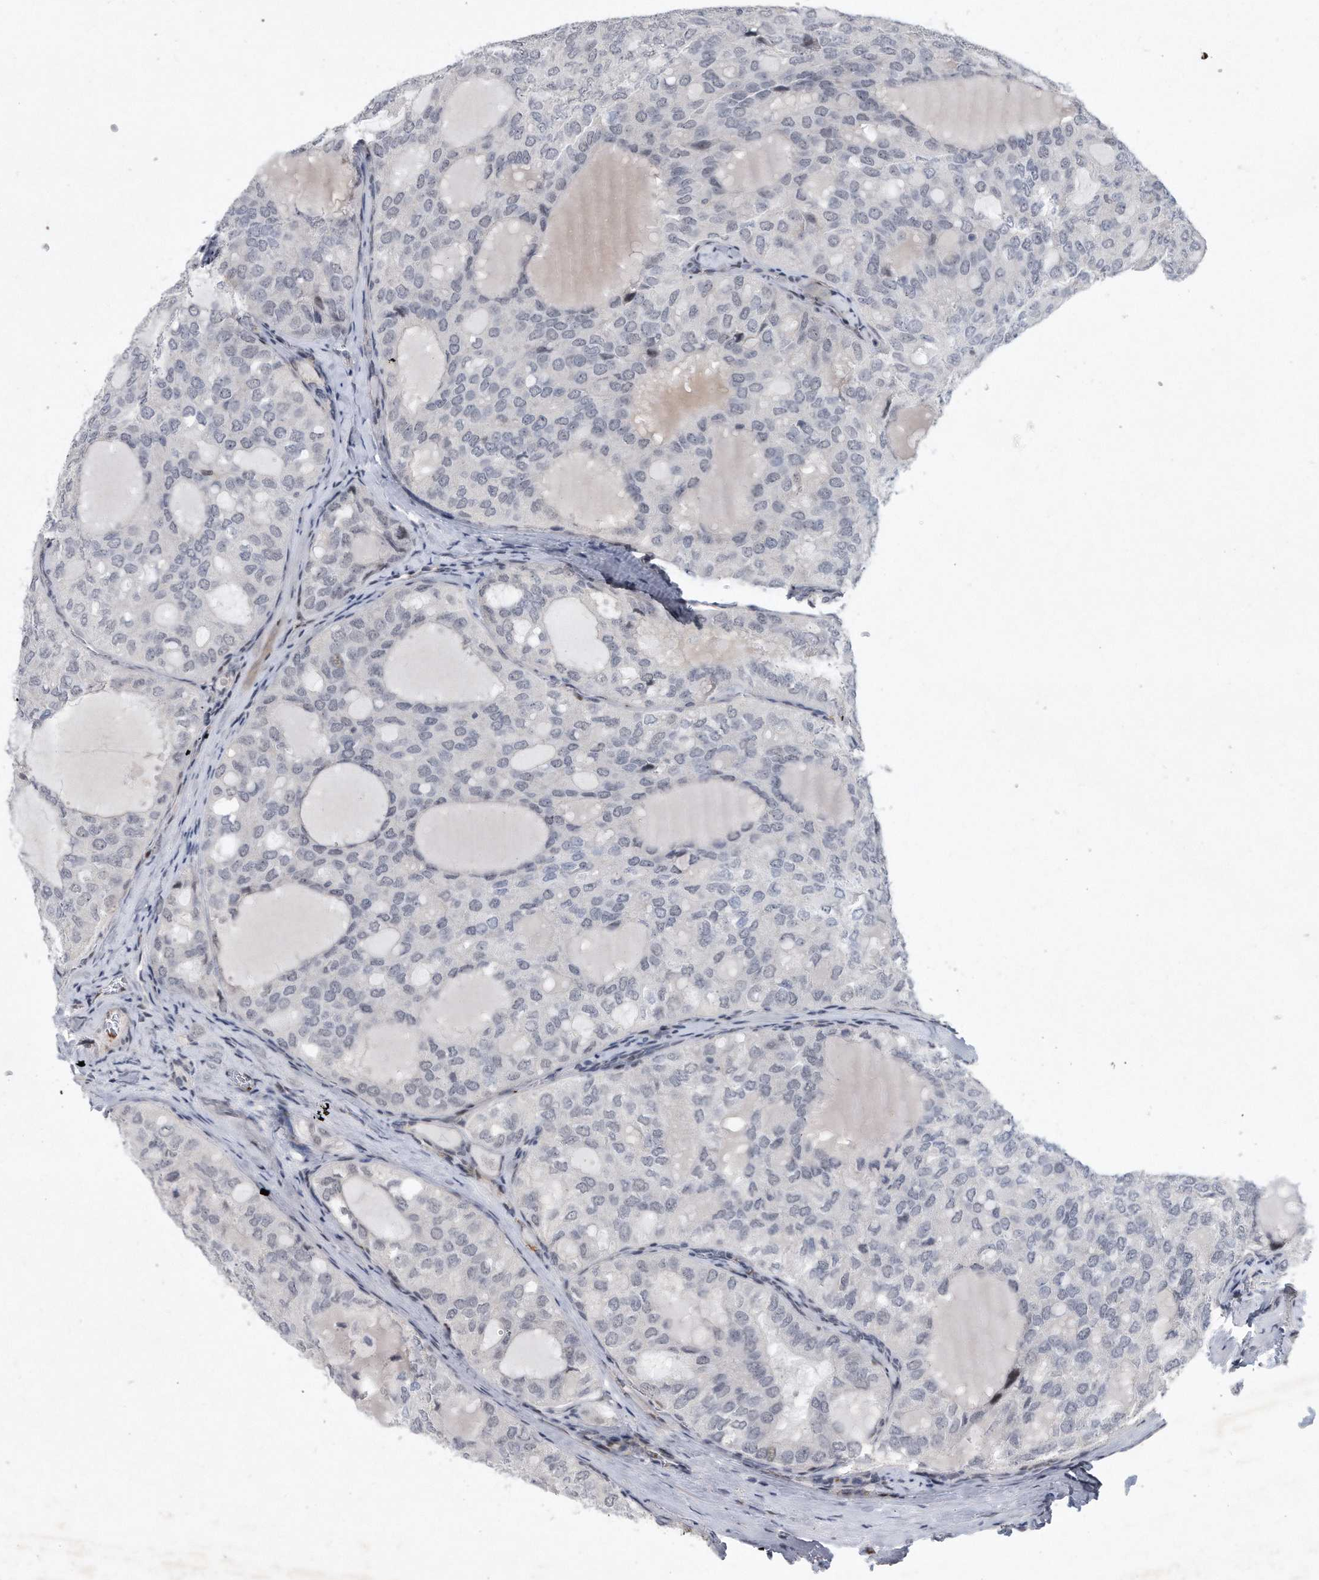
{"staining": {"intensity": "negative", "quantity": "none", "location": "none"}, "tissue": "thyroid cancer", "cell_type": "Tumor cells", "image_type": "cancer", "snomed": [{"axis": "morphology", "description": "Follicular adenoma carcinoma, NOS"}, {"axis": "topography", "description": "Thyroid gland"}], "caption": "High power microscopy histopathology image of an immunohistochemistry image of follicular adenoma carcinoma (thyroid), revealing no significant staining in tumor cells.", "gene": "PGBD2", "patient": {"sex": "male", "age": 75}}